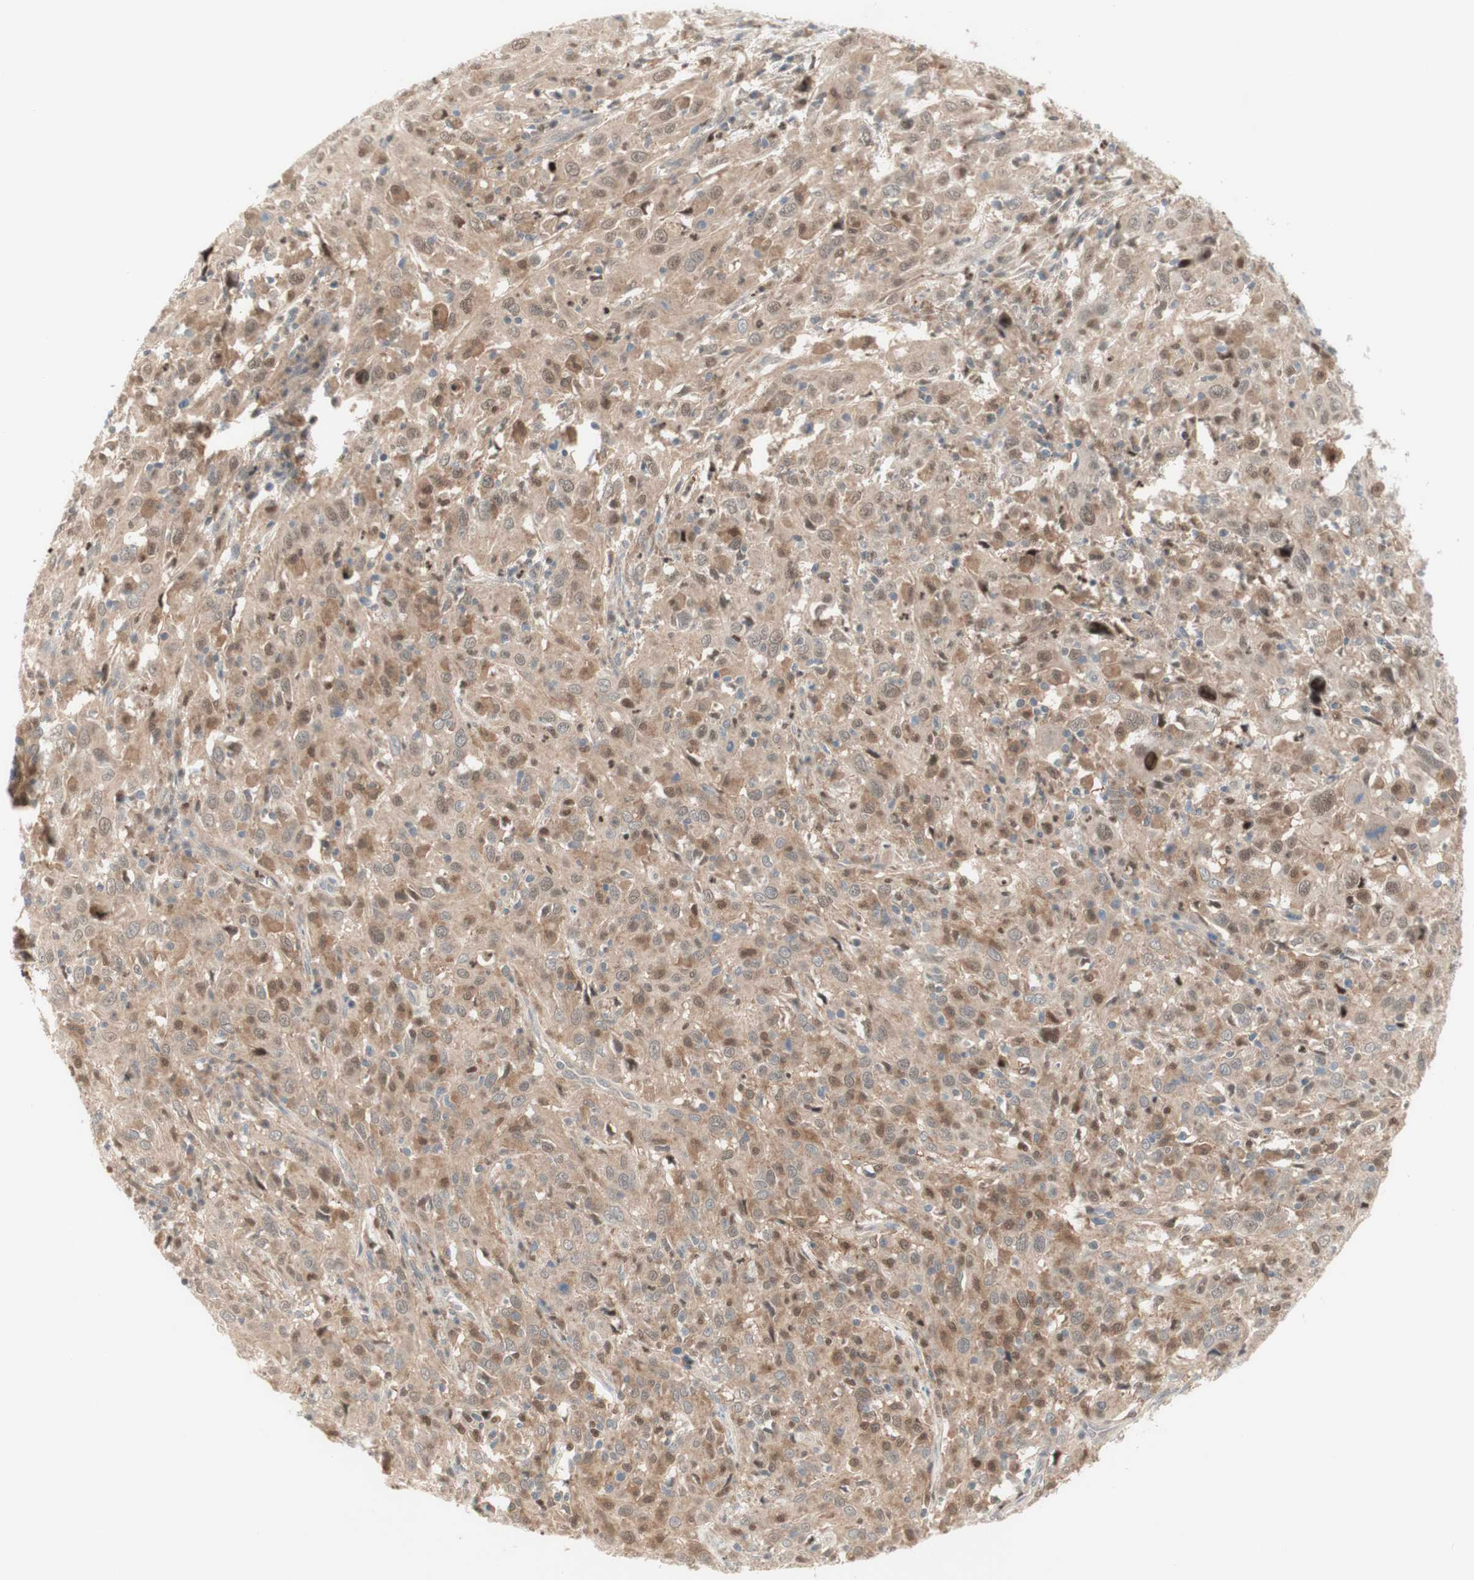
{"staining": {"intensity": "weak", "quantity": ">75%", "location": "cytoplasmic/membranous,nuclear"}, "tissue": "cervical cancer", "cell_type": "Tumor cells", "image_type": "cancer", "snomed": [{"axis": "morphology", "description": "Squamous cell carcinoma, NOS"}, {"axis": "topography", "description": "Cervix"}], "caption": "An immunohistochemistry (IHC) photomicrograph of tumor tissue is shown. Protein staining in brown labels weak cytoplasmic/membranous and nuclear positivity in cervical squamous cell carcinoma within tumor cells.", "gene": "RFNG", "patient": {"sex": "female", "age": 46}}